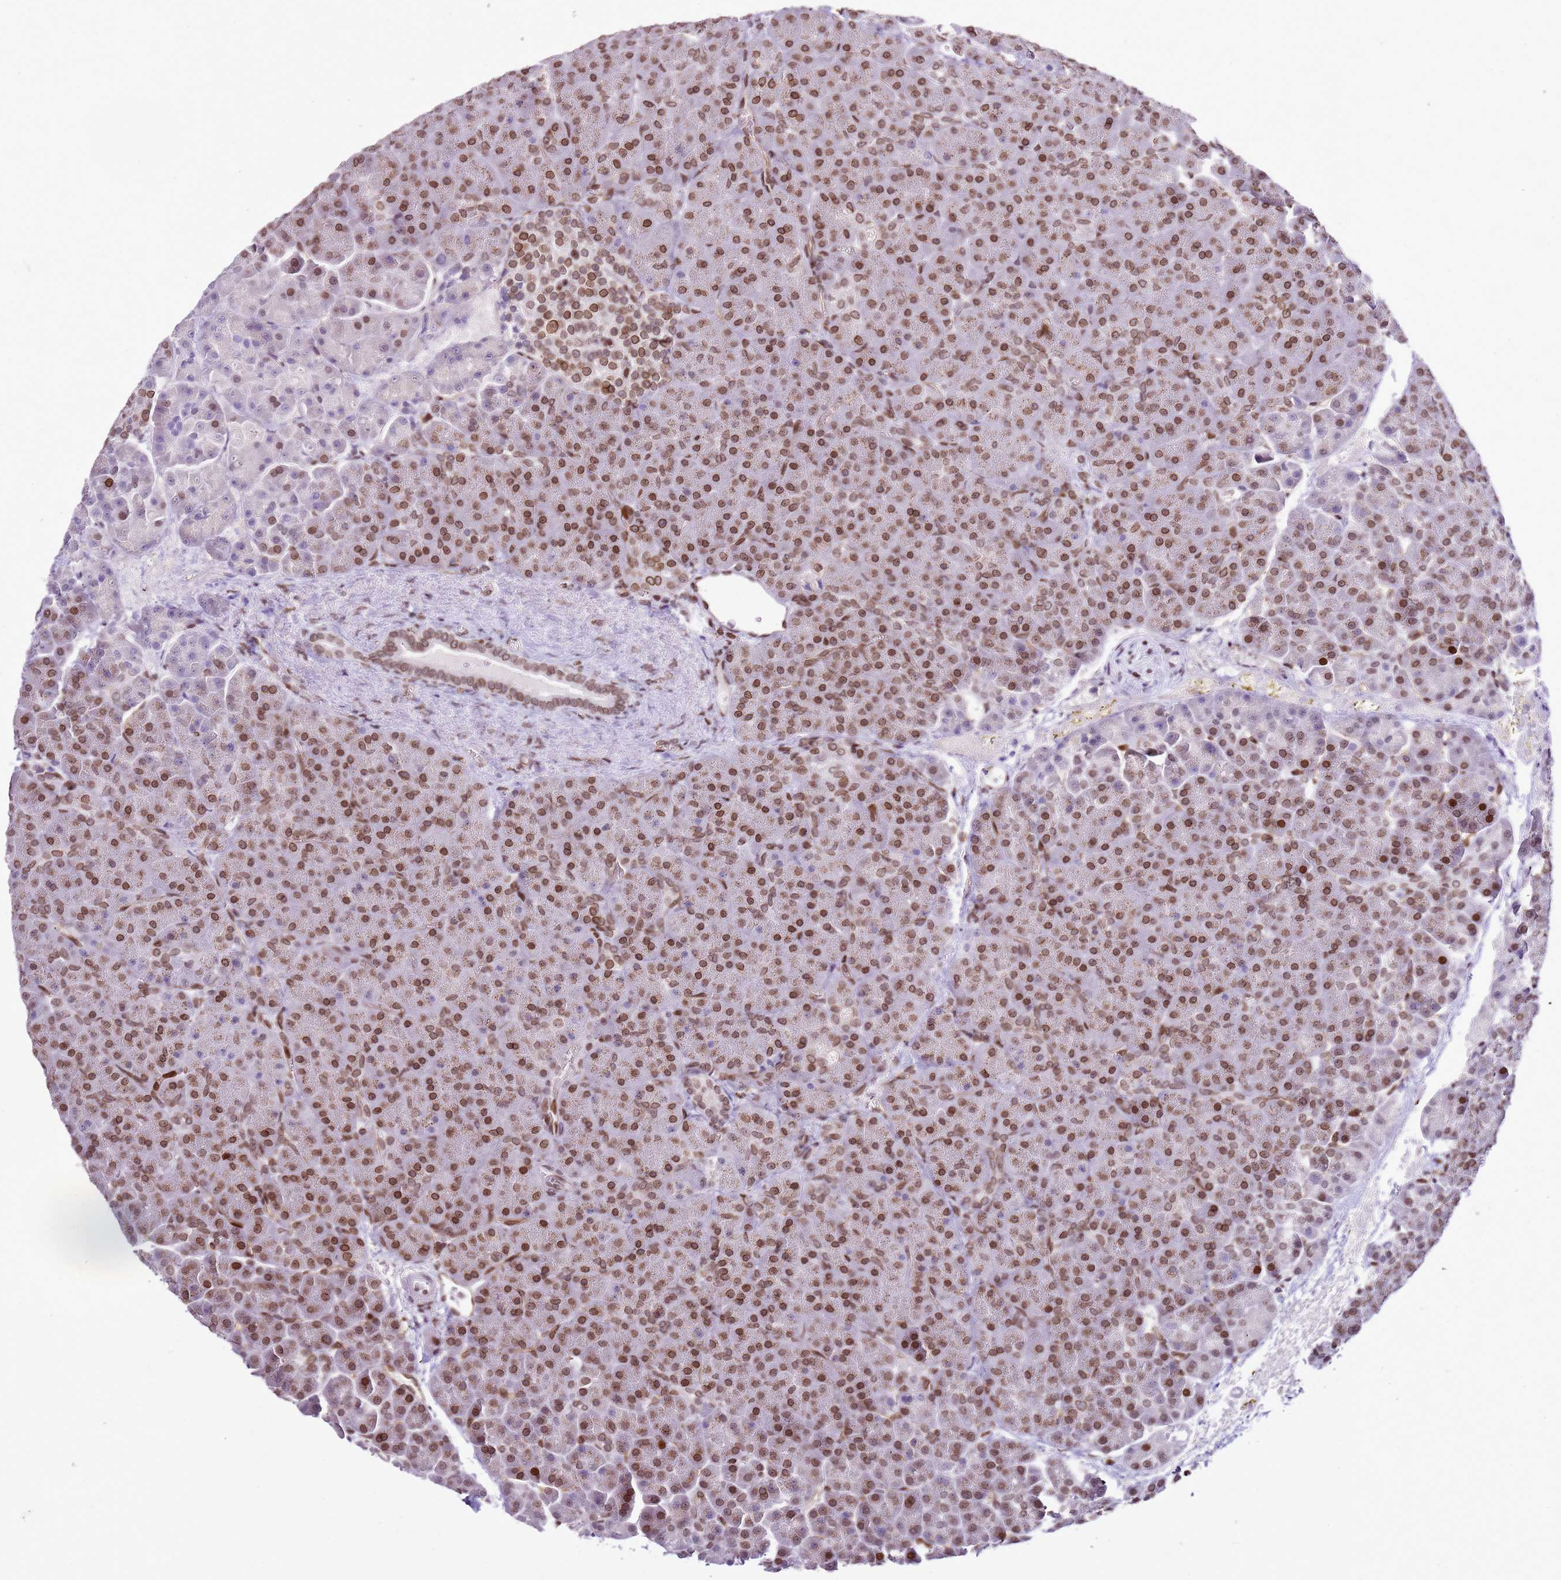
{"staining": {"intensity": "moderate", "quantity": ">75%", "location": "nuclear"}, "tissue": "pancreas", "cell_type": "Exocrine glandular cells", "image_type": "normal", "snomed": [{"axis": "morphology", "description": "Normal tissue, NOS"}, {"axis": "topography", "description": "Pancreas"}], "caption": "Human pancreas stained for a protein (brown) demonstrates moderate nuclear positive expression in about >75% of exocrine glandular cells.", "gene": "POU6F1", "patient": {"sex": "female", "age": 74}}